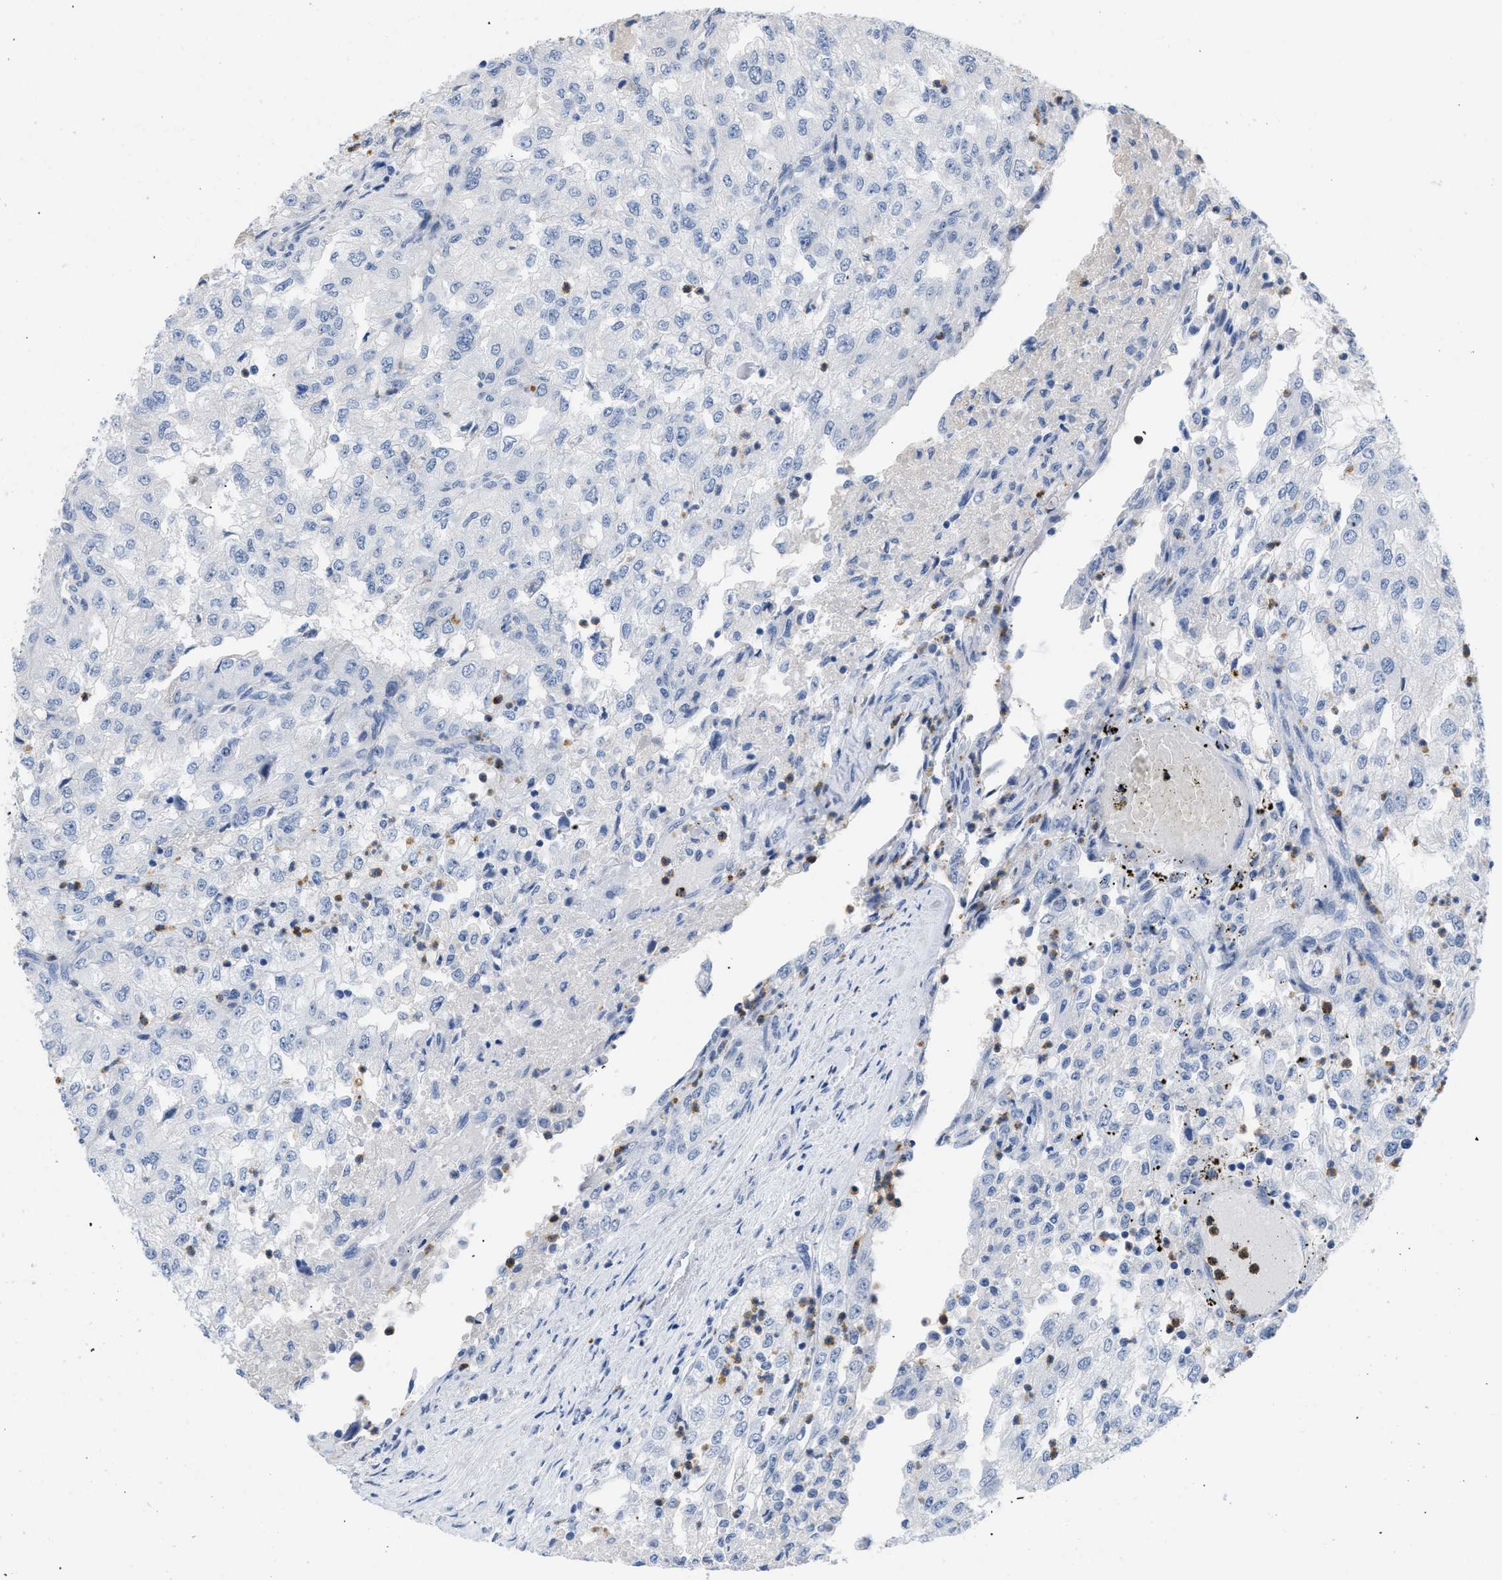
{"staining": {"intensity": "negative", "quantity": "none", "location": "none"}, "tissue": "renal cancer", "cell_type": "Tumor cells", "image_type": "cancer", "snomed": [{"axis": "morphology", "description": "Adenocarcinoma, NOS"}, {"axis": "topography", "description": "Kidney"}], "caption": "This micrograph is of adenocarcinoma (renal) stained with immunohistochemistry to label a protein in brown with the nuclei are counter-stained blue. There is no expression in tumor cells. (DAB IHC, high magnification).", "gene": "BOLL", "patient": {"sex": "female", "age": 54}}